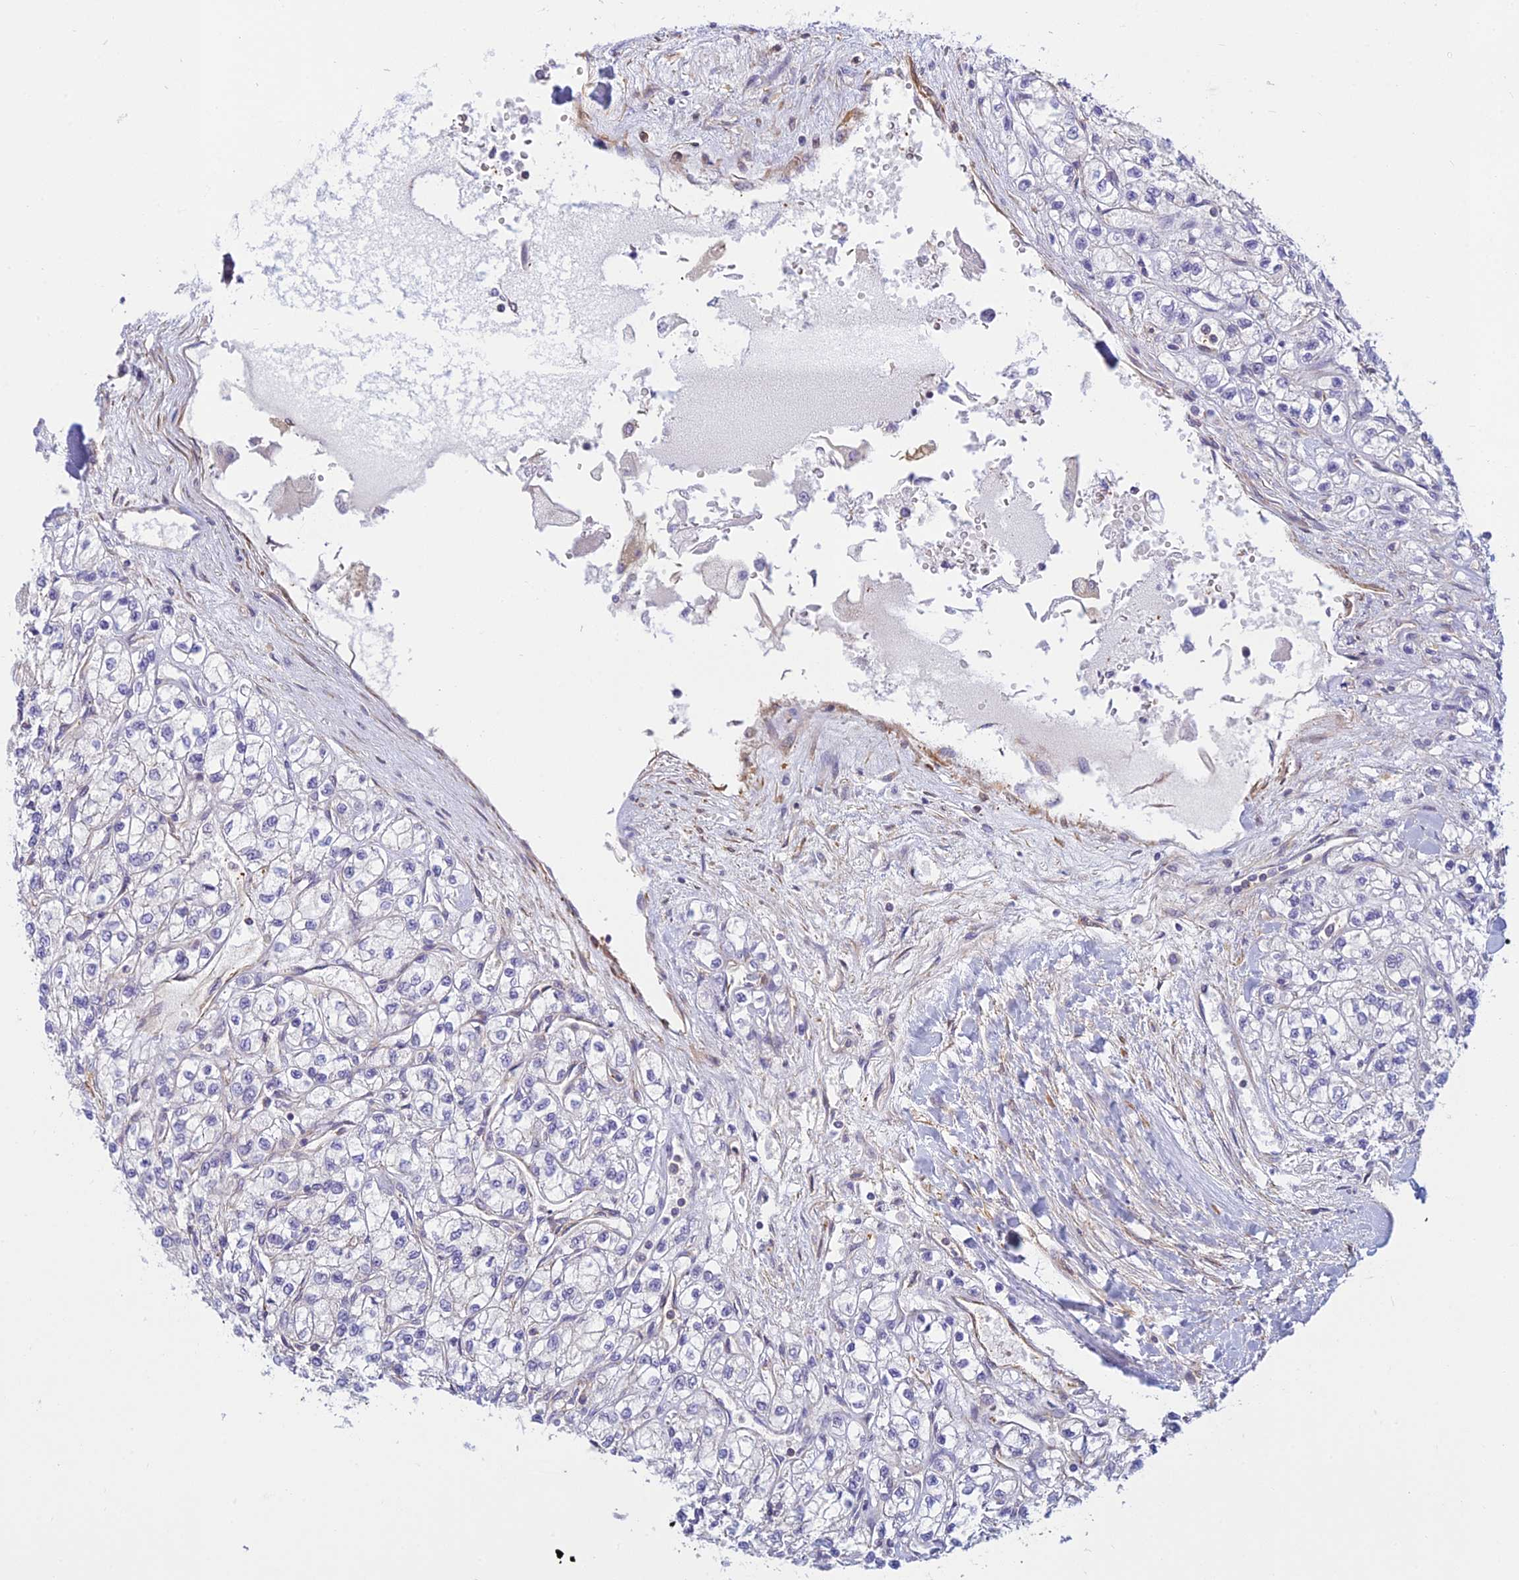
{"staining": {"intensity": "negative", "quantity": "none", "location": "none"}, "tissue": "renal cancer", "cell_type": "Tumor cells", "image_type": "cancer", "snomed": [{"axis": "morphology", "description": "Adenocarcinoma, NOS"}, {"axis": "topography", "description": "Kidney"}], "caption": "A high-resolution photomicrograph shows immunohistochemistry staining of renal cancer, which reveals no significant expression in tumor cells.", "gene": "FBXW4", "patient": {"sex": "male", "age": 80}}